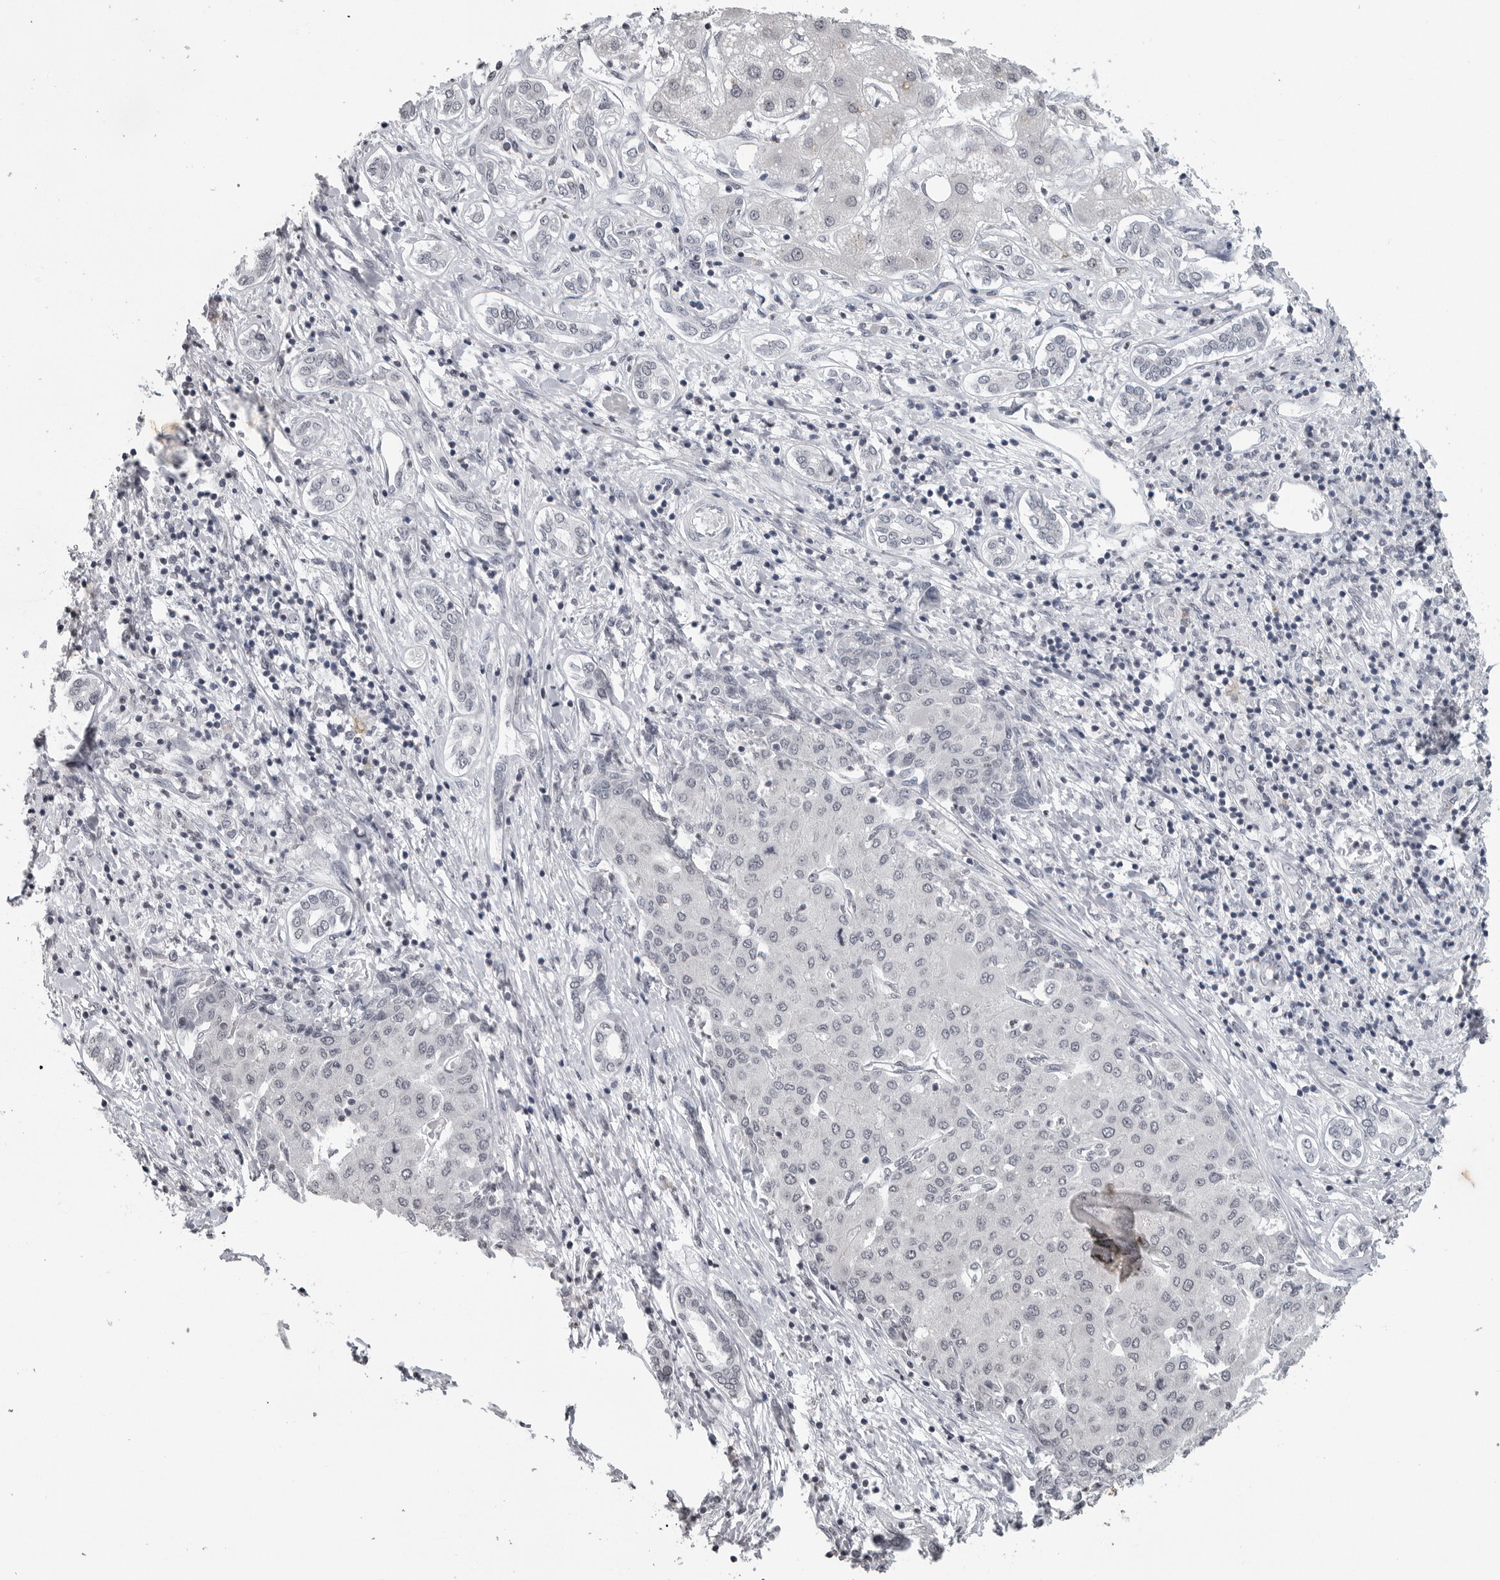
{"staining": {"intensity": "negative", "quantity": "none", "location": "none"}, "tissue": "liver cancer", "cell_type": "Tumor cells", "image_type": "cancer", "snomed": [{"axis": "morphology", "description": "Carcinoma, Hepatocellular, NOS"}, {"axis": "topography", "description": "Liver"}], "caption": "Immunohistochemistry photomicrograph of hepatocellular carcinoma (liver) stained for a protein (brown), which displays no staining in tumor cells.", "gene": "DDX54", "patient": {"sex": "male", "age": 65}}